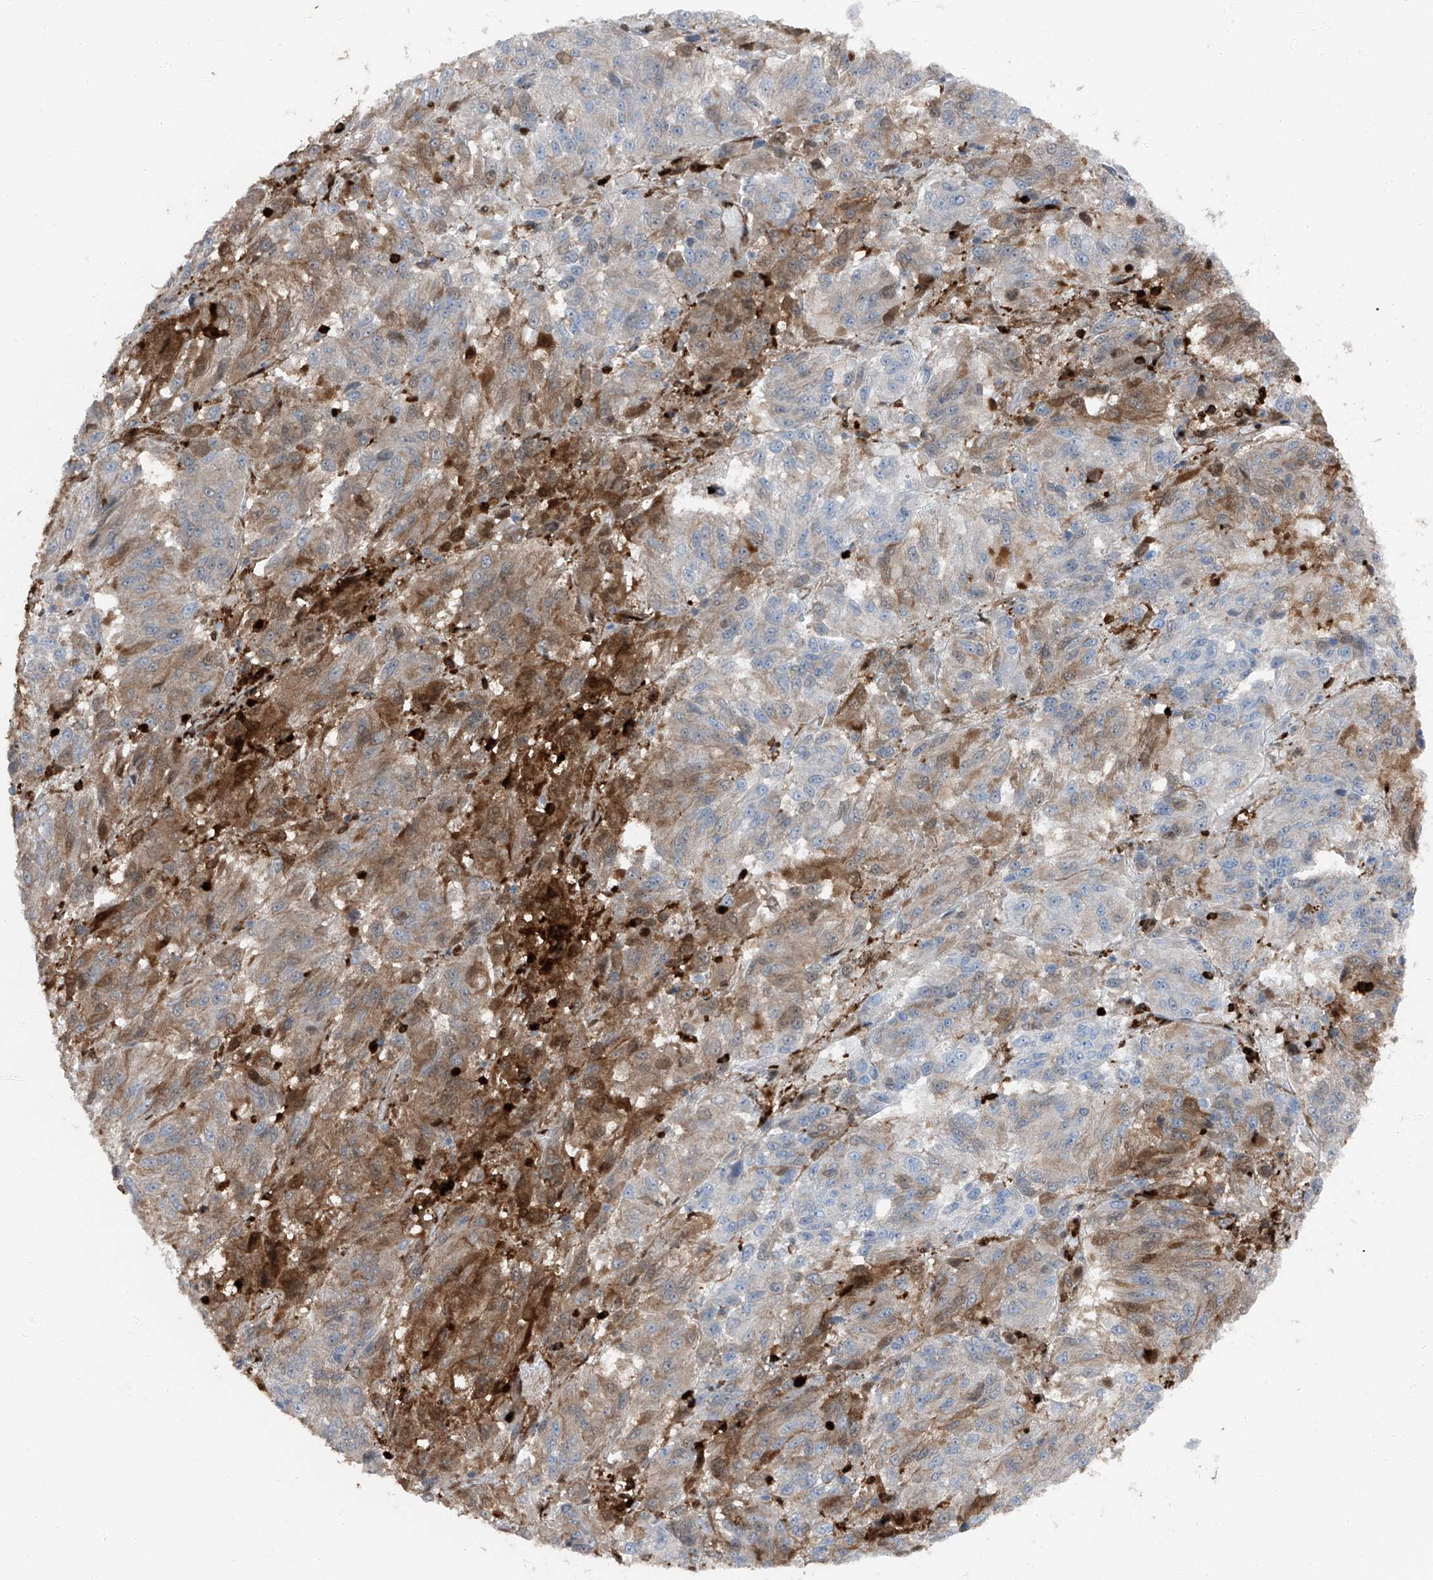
{"staining": {"intensity": "moderate", "quantity": "<25%", "location": "cytoplasmic/membranous"}, "tissue": "melanoma", "cell_type": "Tumor cells", "image_type": "cancer", "snomed": [{"axis": "morphology", "description": "Malignant melanoma, Metastatic site"}, {"axis": "topography", "description": "Lung"}], "caption": "DAB (3,3'-diaminobenzidine) immunohistochemical staining of melanoma shows moderate cytoplasmic/membranous protein staining in about <25% of tumor cells.", "gene": "PSMB10", "patient": {"sex": "male", "age": 64}}